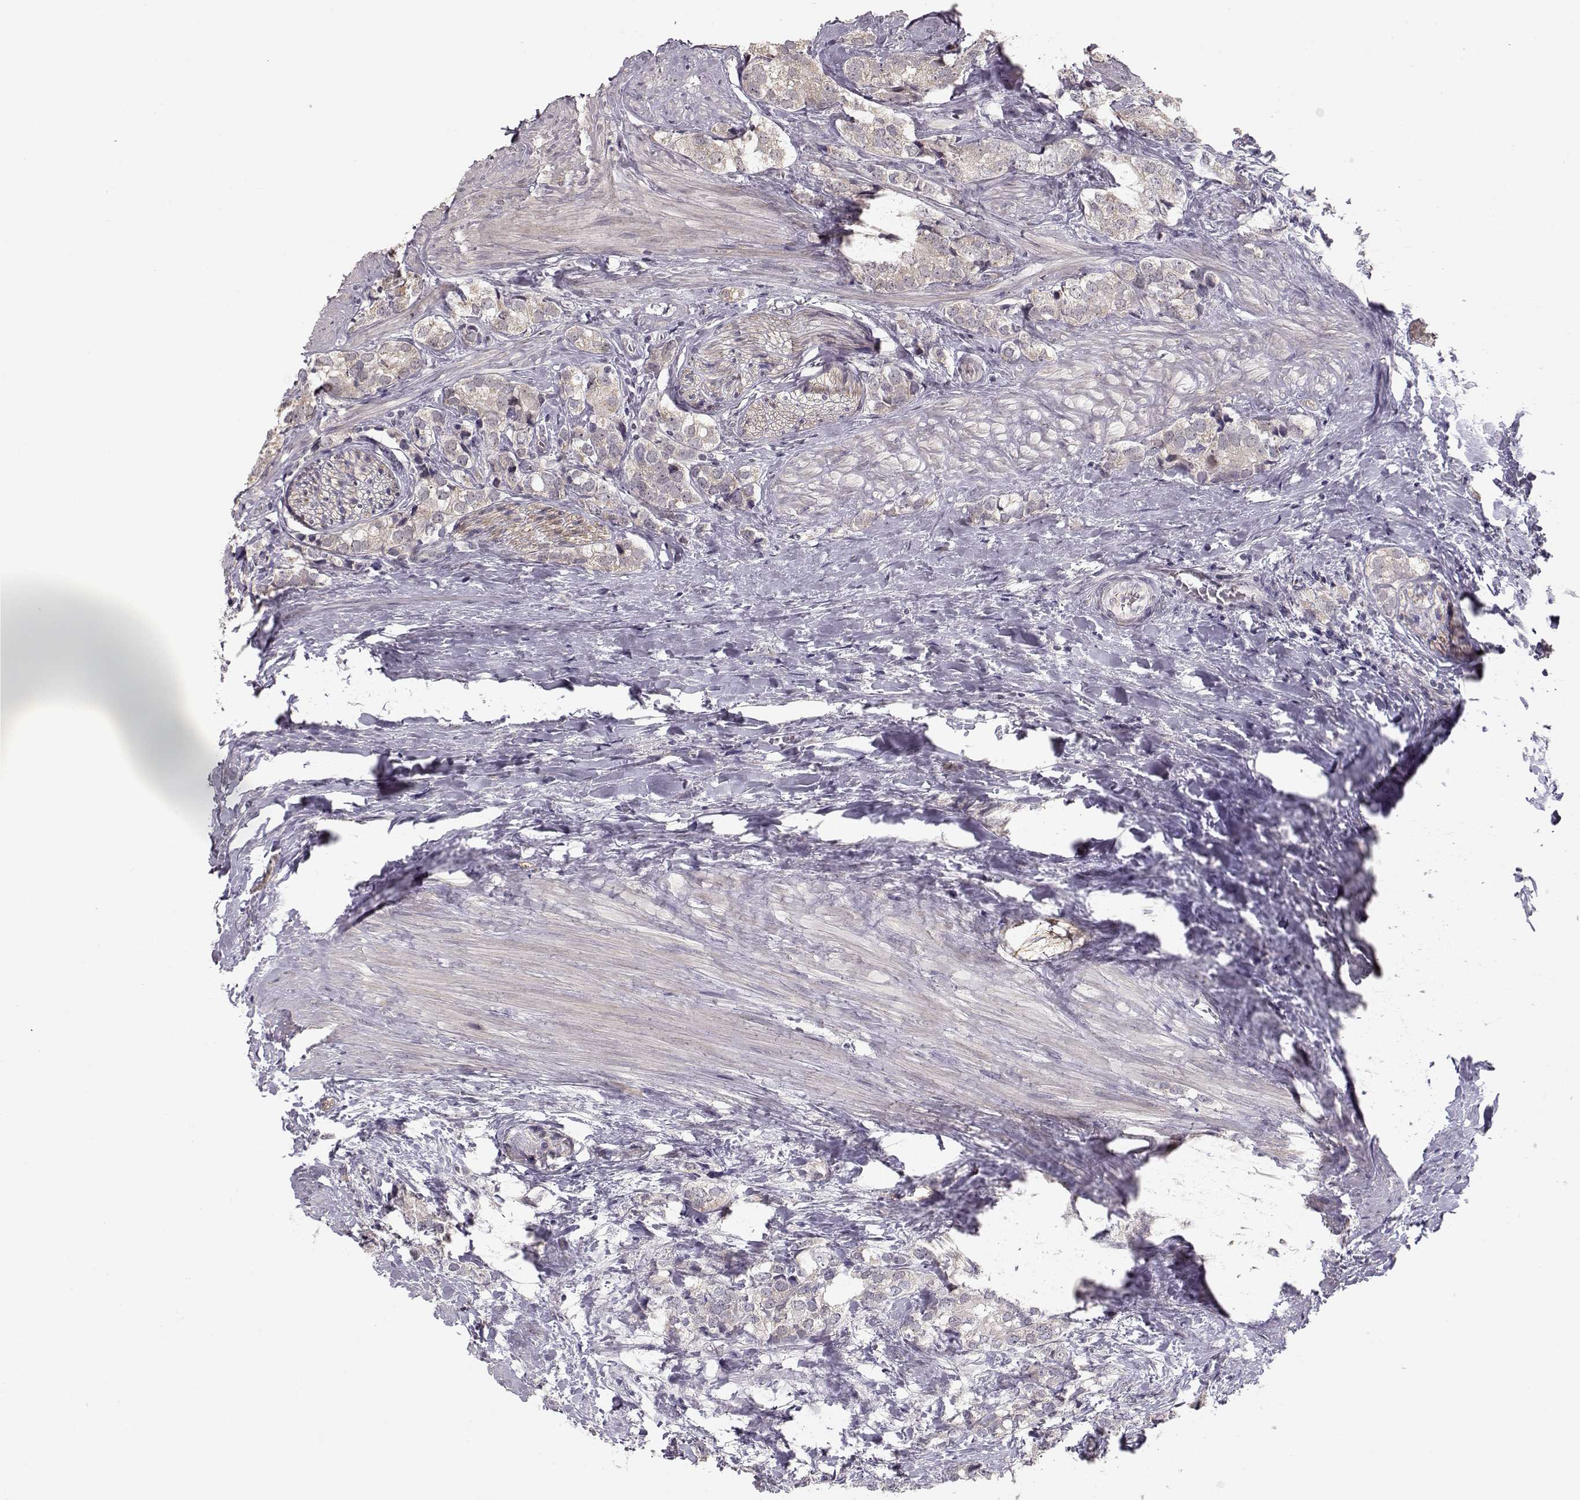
{"staining": {"intensity": "negative", "quantity": "none", "location": "none"}, "tissue": "prostate cancer", "cell_type": "Tumor cells", "image_type": "cancer", "snomed": [{"axis": "morphology", "description": "Adenocarcinoma, NOS"}, {"axis": "topography", "description": "Prostate and seminal vesicle, NOS"}], "caption": "Immunohistochemistry histopathology image of prostate adenocarcinoma stained for a protein (brown), which reveals no positivity in tumor cells. Nuclei are stained in blue.", "gene": "PNMT", "patient": {"sex": "male", "age": 63}}